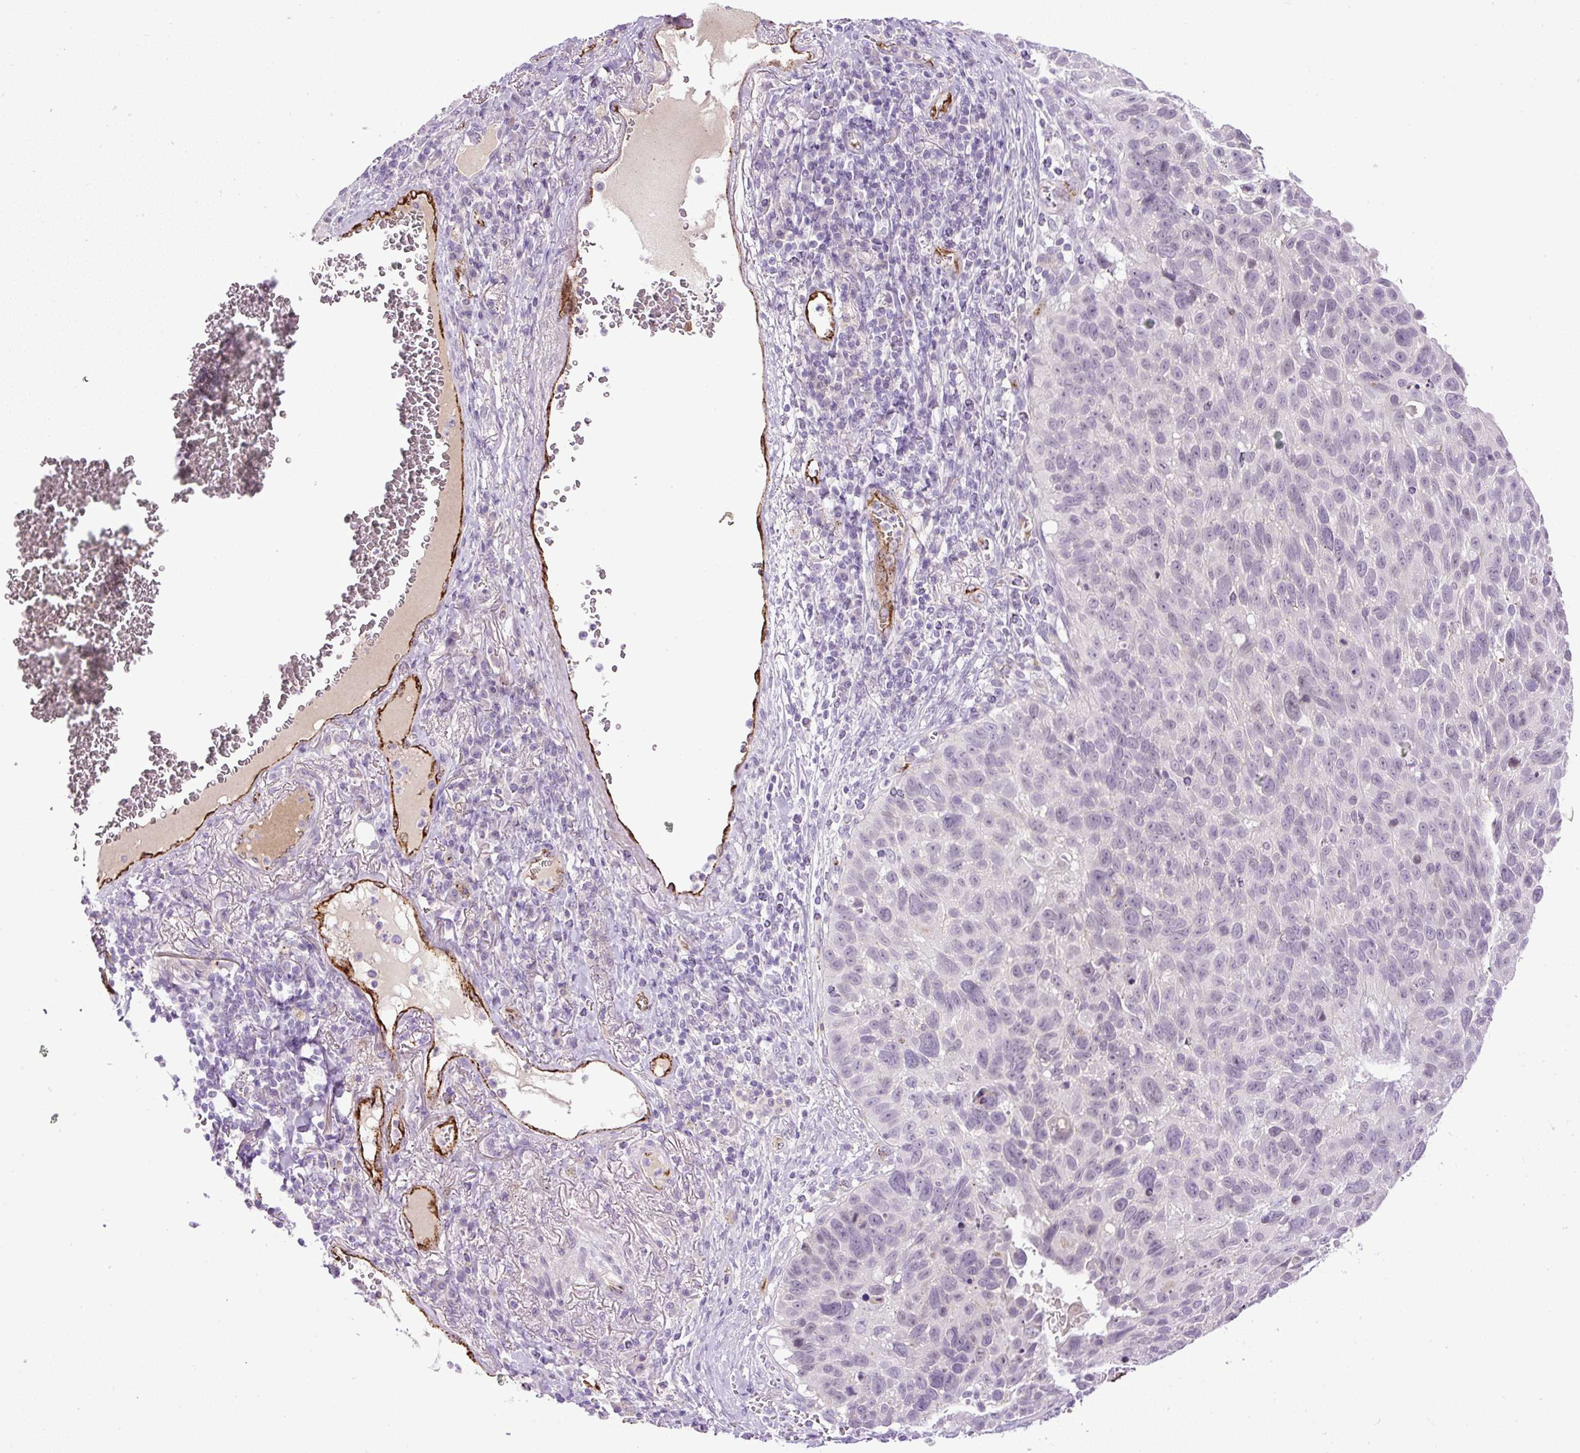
{"staining": {"intensity": "negative", "quantity": "none", "location": "none"}, "tissue": "lung cancer", "cell_type": "Tumor cells", "image_type": "cancer", "snomed": [{"axis": "morphology", "description": "Squamous cell carcinoma, NOS"}, {"axis": "topography", "description": "Lung"}], "caption": "A micrograph of human lung cancer (squamous cell carcinoma) is negative for staining in tumor cells. Brightfield microscopy of IHC stained with DAB (3,3'-diaminobenzidine) (brown) and hematoxylin (blue), captured at high magnification.", "gene": "LEFTY2", "patient": {"sex": "male", "age": 66}}